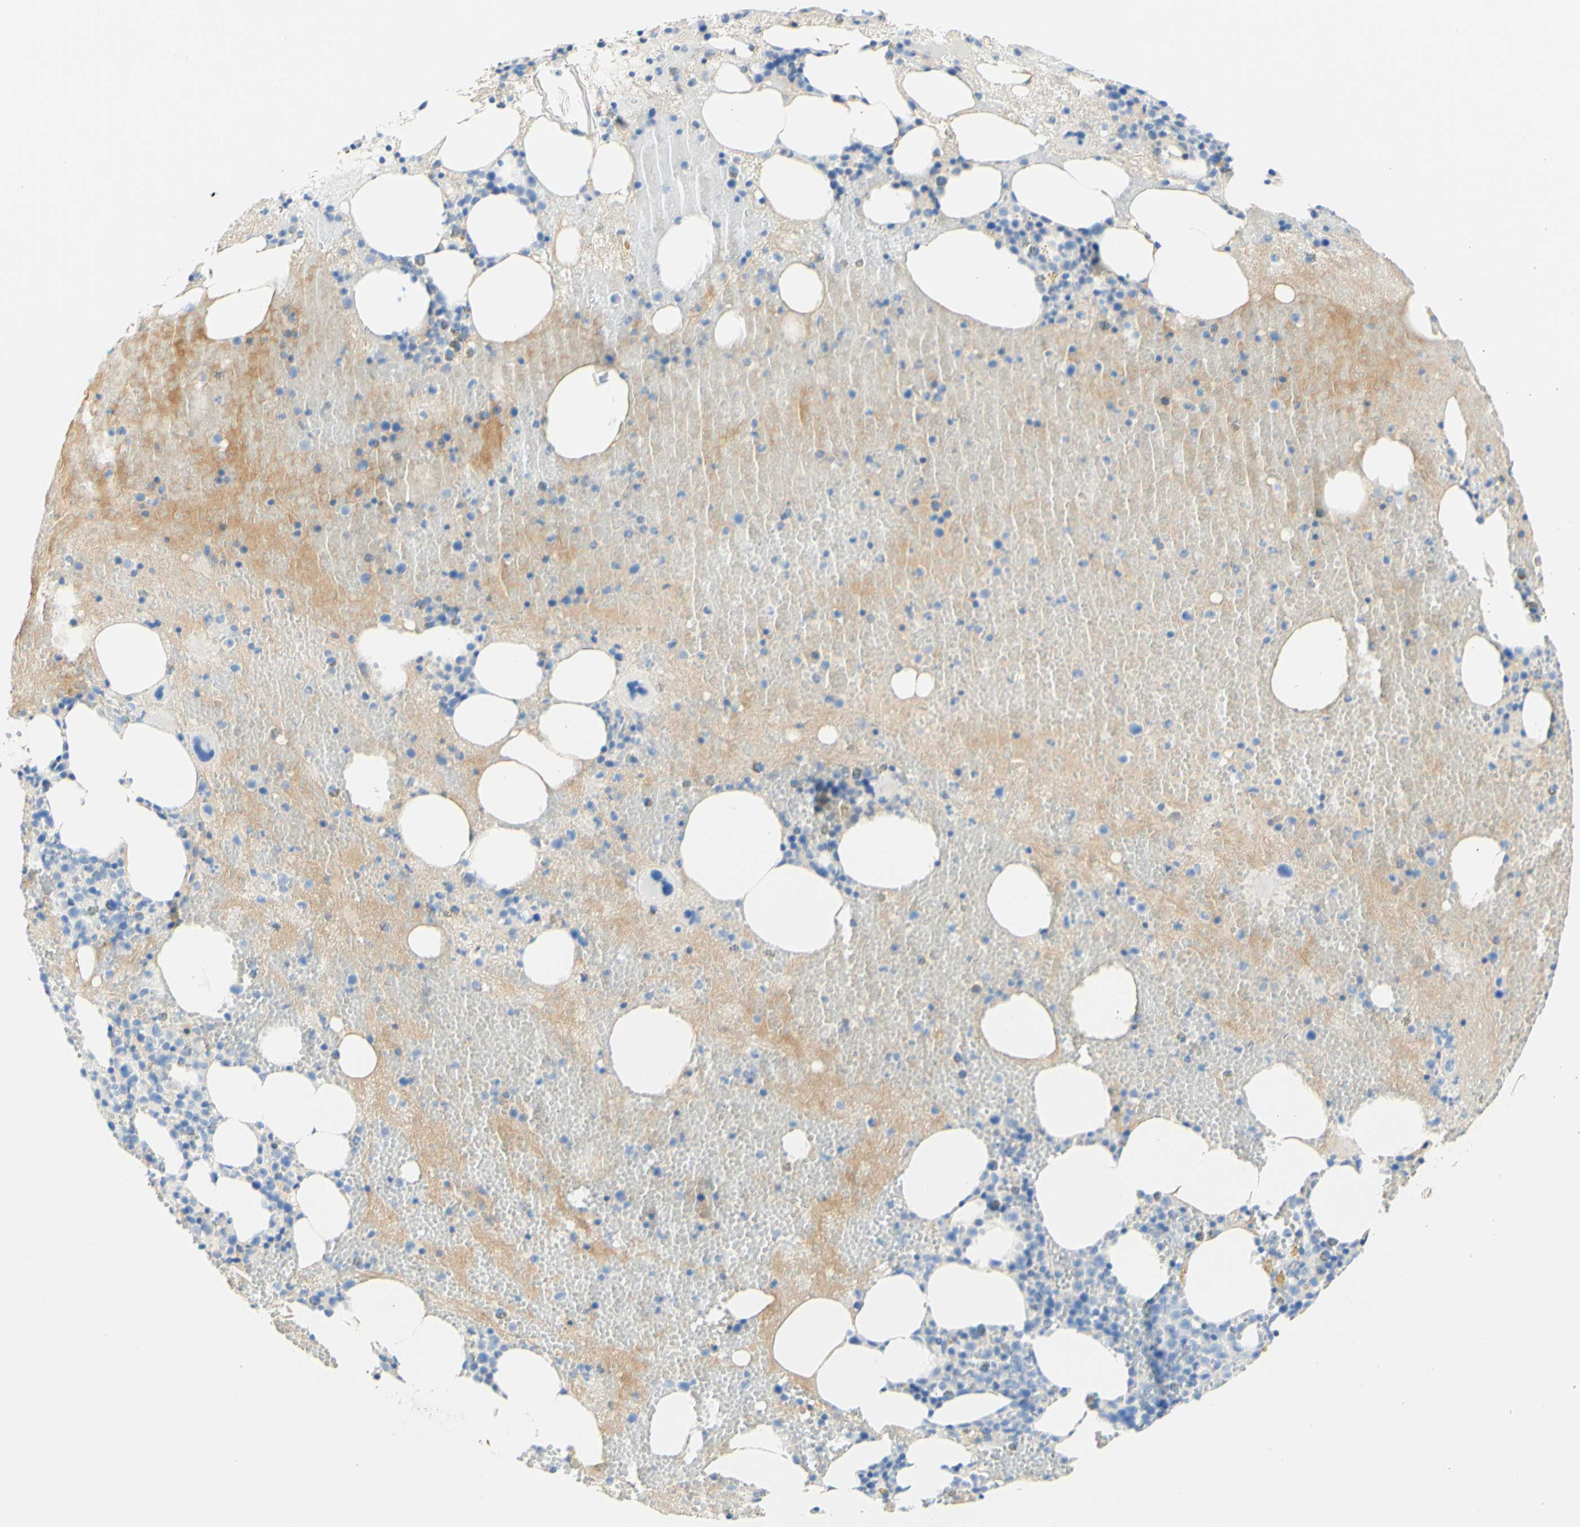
{"staining": {"intensity": "weak", "quantity": "<25%", "location": "cytoplasmic/membranous"}, "tissue": "bone marrow", "cell_type": "Hematopoietic cells", "image_type": "normal", "snomed": [{"axis": "morphology", "description": "Normal tissue, NOS"}, {"axis": "morphology", "description": "Inflammation, NOS"}, {"axis": "topography", "description": "Bone marrow"}], "caption": "This is an immunohistochemistry image of unremarkable human bone marrow. There is no staining in hematopoietic cells.", "gene": "PIGR", "patient": {"sex": "male", "age": 43}}